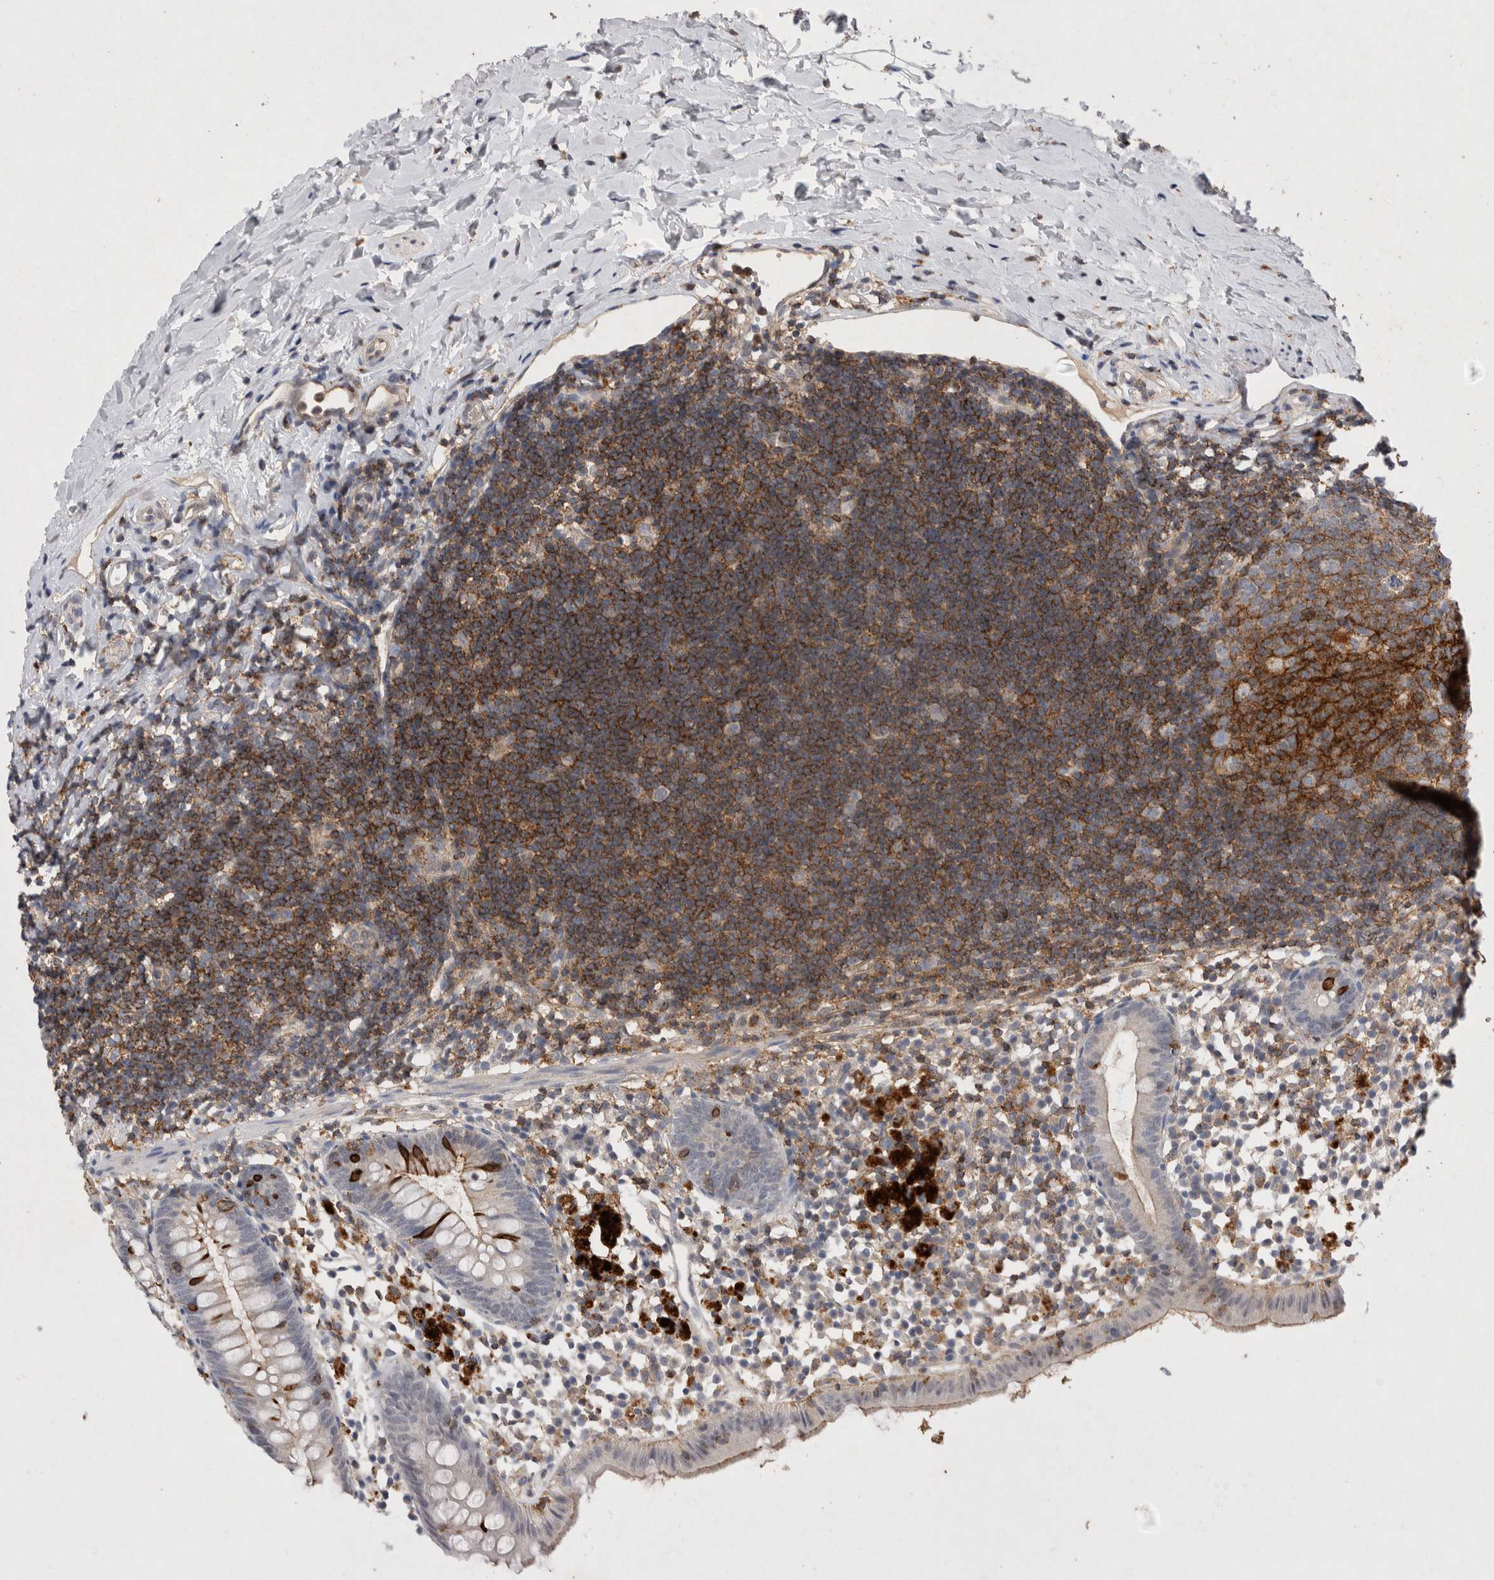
{"staining": {"intensity": "strong", "quantity": "<25%", "location": "cytoplasmic/membranous"}, "tissue": "appendix", "cell_type": "Glandular cells", "image_type": "normal", "snomed": [{"axis": "morphology", "description": "Normal tissue, NOS"}, {"axis": "topography", "description": "Appendix"}], "caption": "Protein staining displays strong cytoplasmic/membranous staining in about <25% of glandular cells in unremarkable appendix. The staining is performed using DAB brown chromogen to label protein expression. The nuclei are counter-stained blue using hematoxylin.", "gene": "RASSF3", "patient": {"sex": "female", "age": 20}}